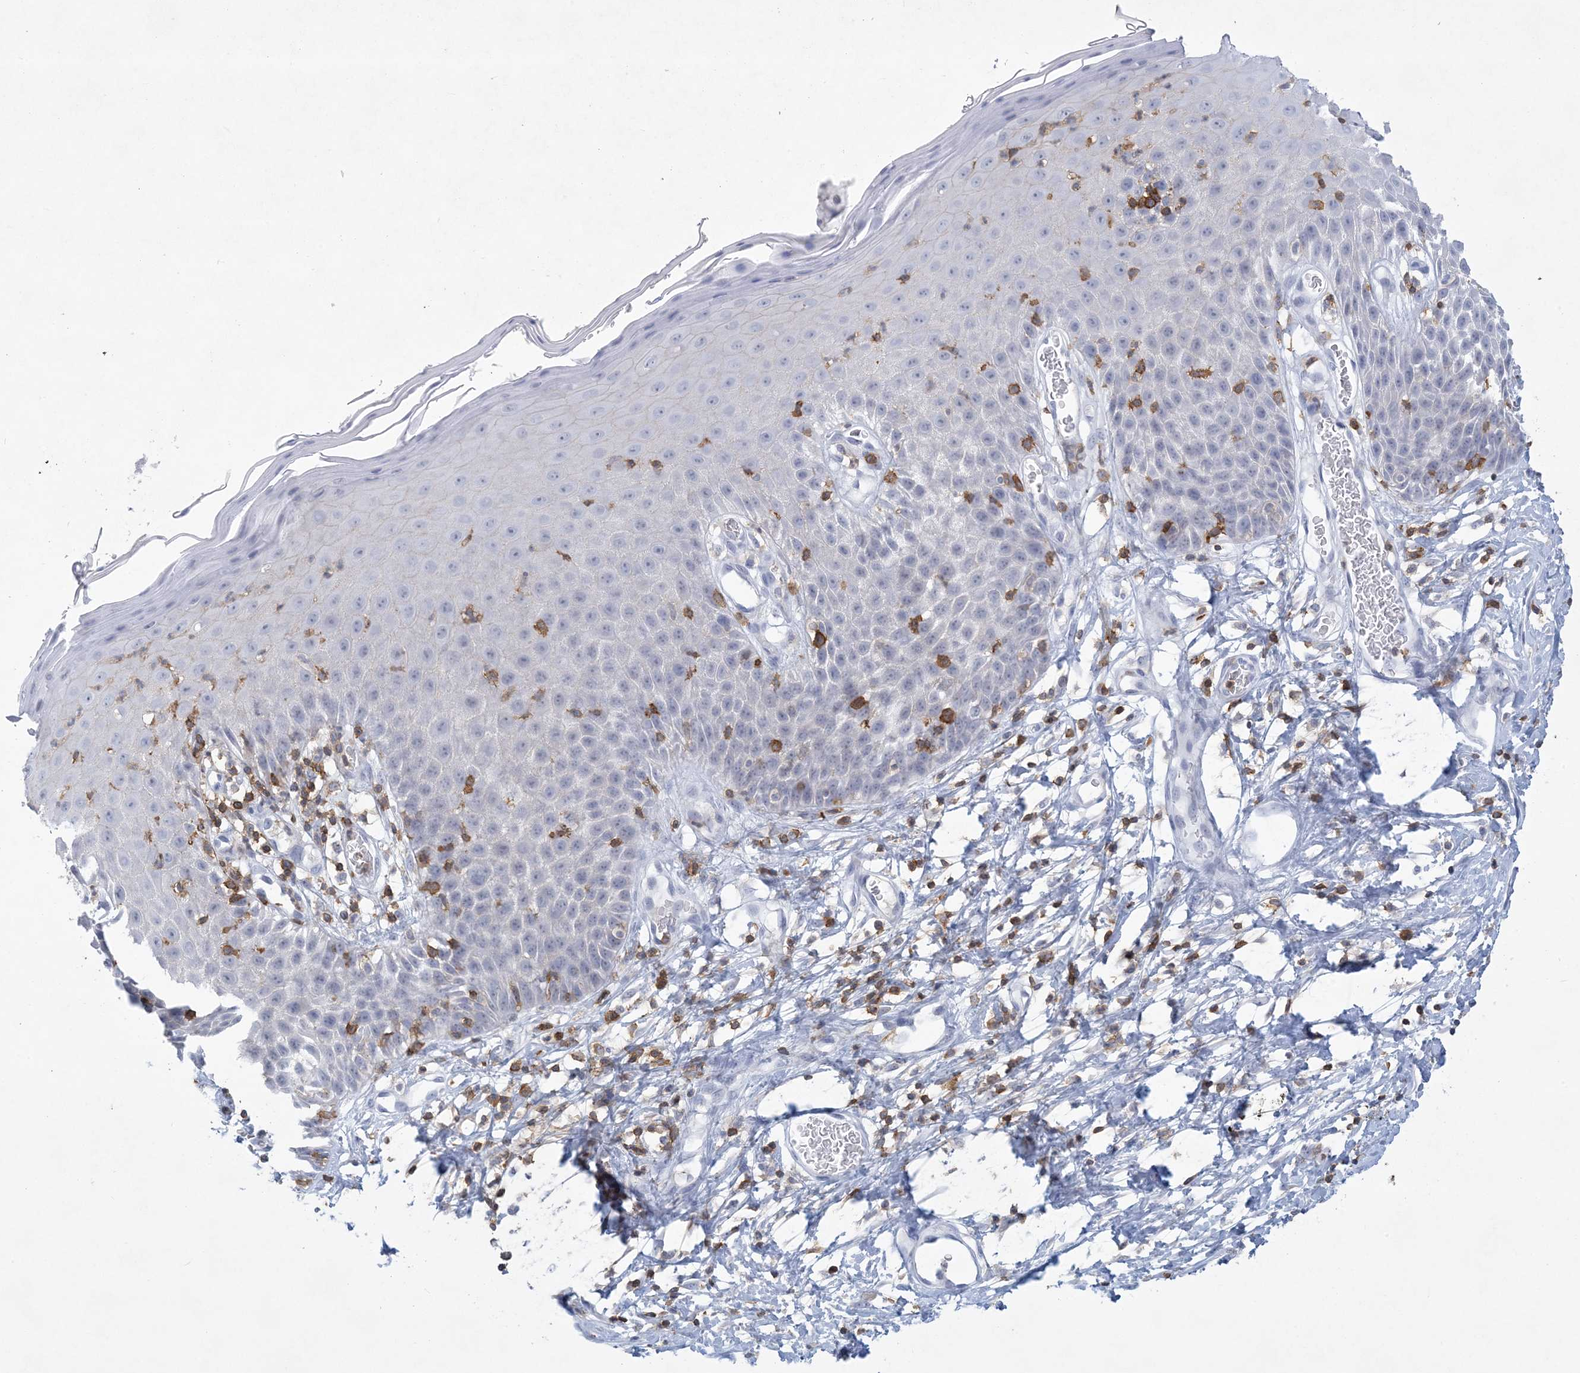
{"staining": {"intensity": "negative", "quantity": "none", "location": "none"}, "tissue": "skin", "cell_type": "Epidermal cells", "image_type": "normal", "snomed": [{"axis": "morphology", "description": "Normal tissue, NOS"}, {"axis": "topography", "description": "Vulva"}], "caption": "An immunohistochemistry (IHC) image of benign skin is shown. There is no staining in epidermal cells of skin. Nuclei are stained in blue.", "gene": "PSD4", "patient": {"sex": "female", "age": 68}}